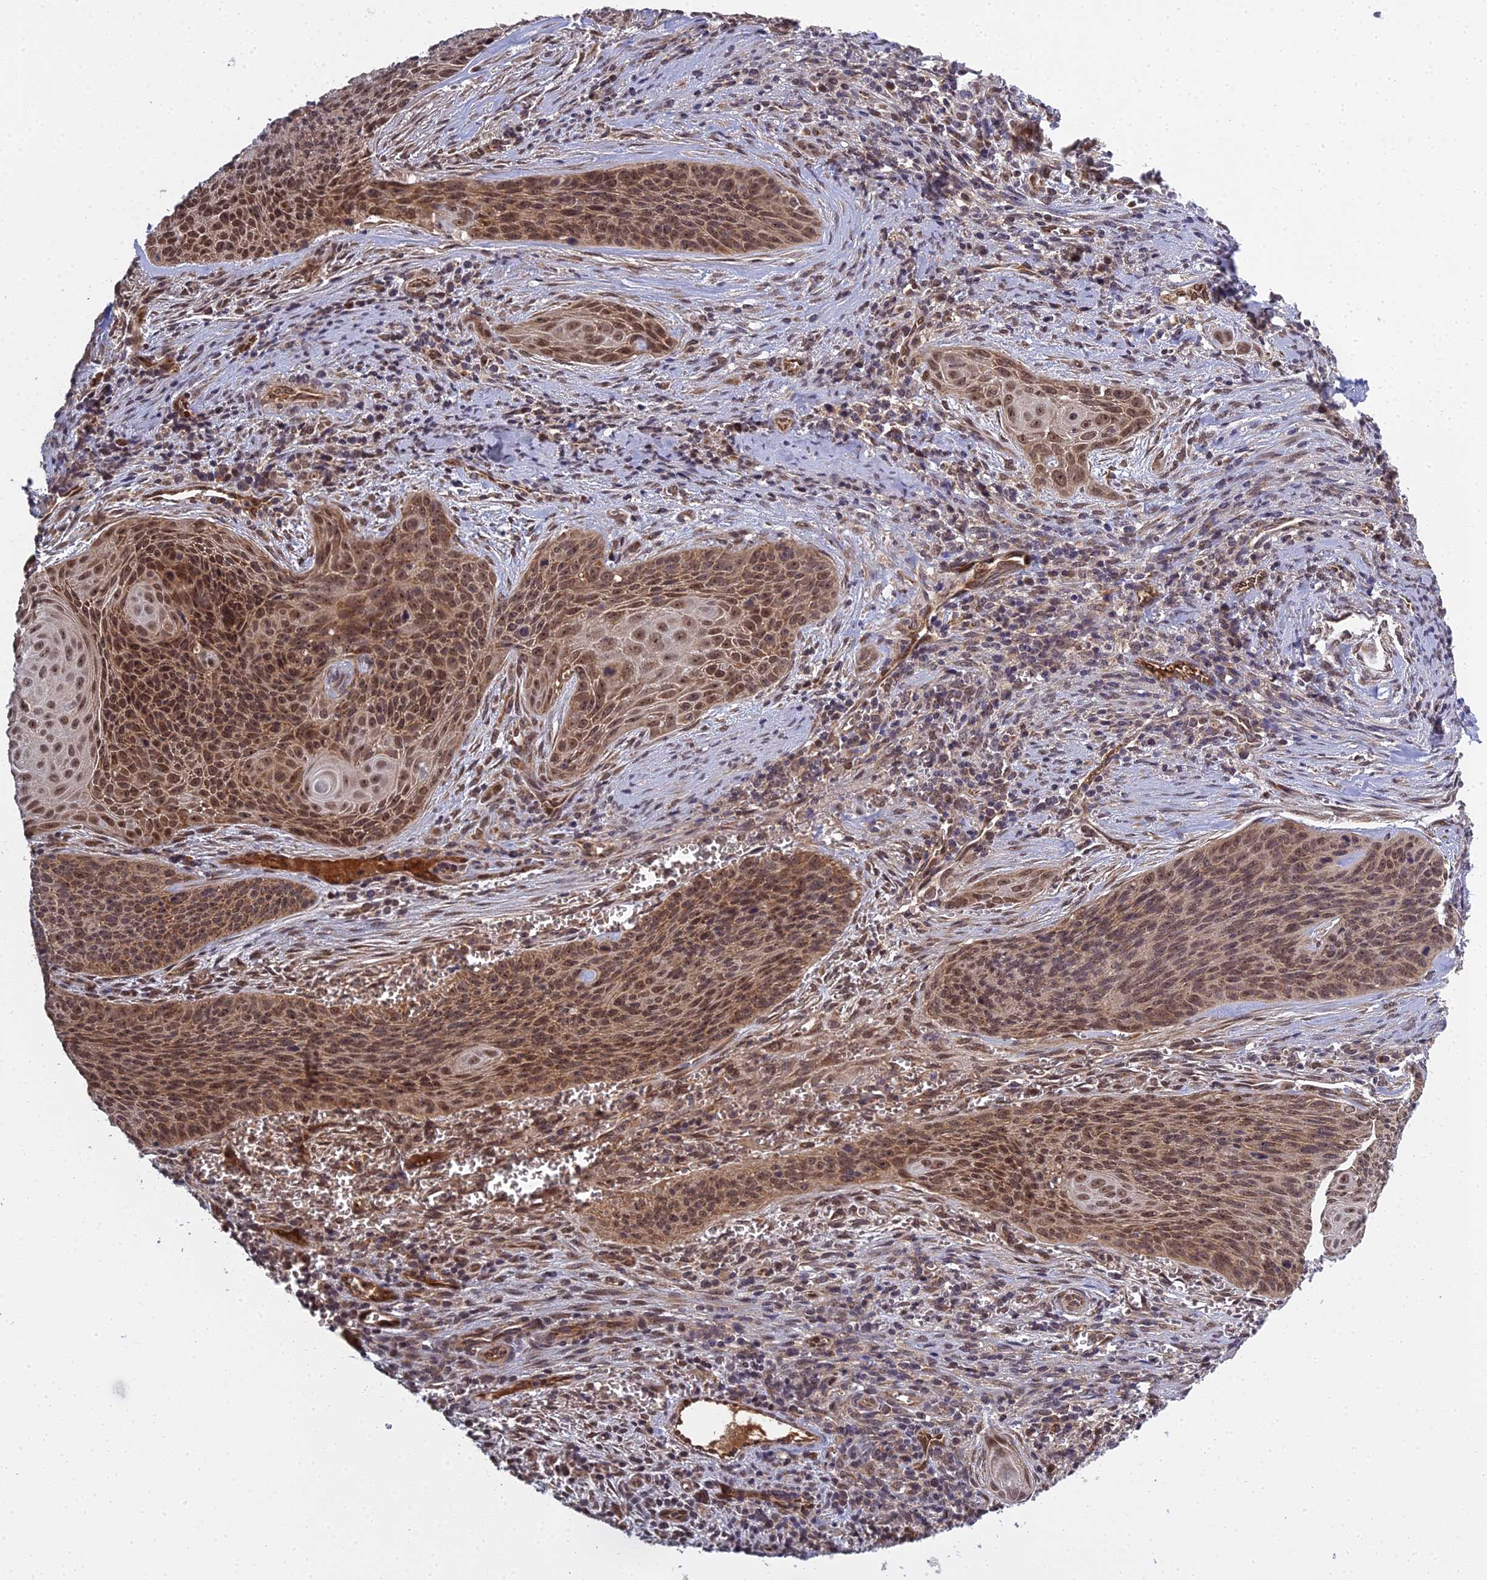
{"staining": {"intensity": "moderate", "quantity": ">75%", "location": "nuclear"}, "tissue": "cervical cancer", "cell_type": "Tumor cells", "image_type": "cancer", "snomed": [{"axis": "morphology", "description": "Squamous cell carcinoma, NOS"}, {"axis": "topography", "description": "Cervix"}], "caption": "Human cervical cancer stained for a protein (brown) displays moderate nuclear positive staining in approximately >75% of tumor cells.", "gene": "MEOX1", "patient": {"sex": "female", "age": 55}}